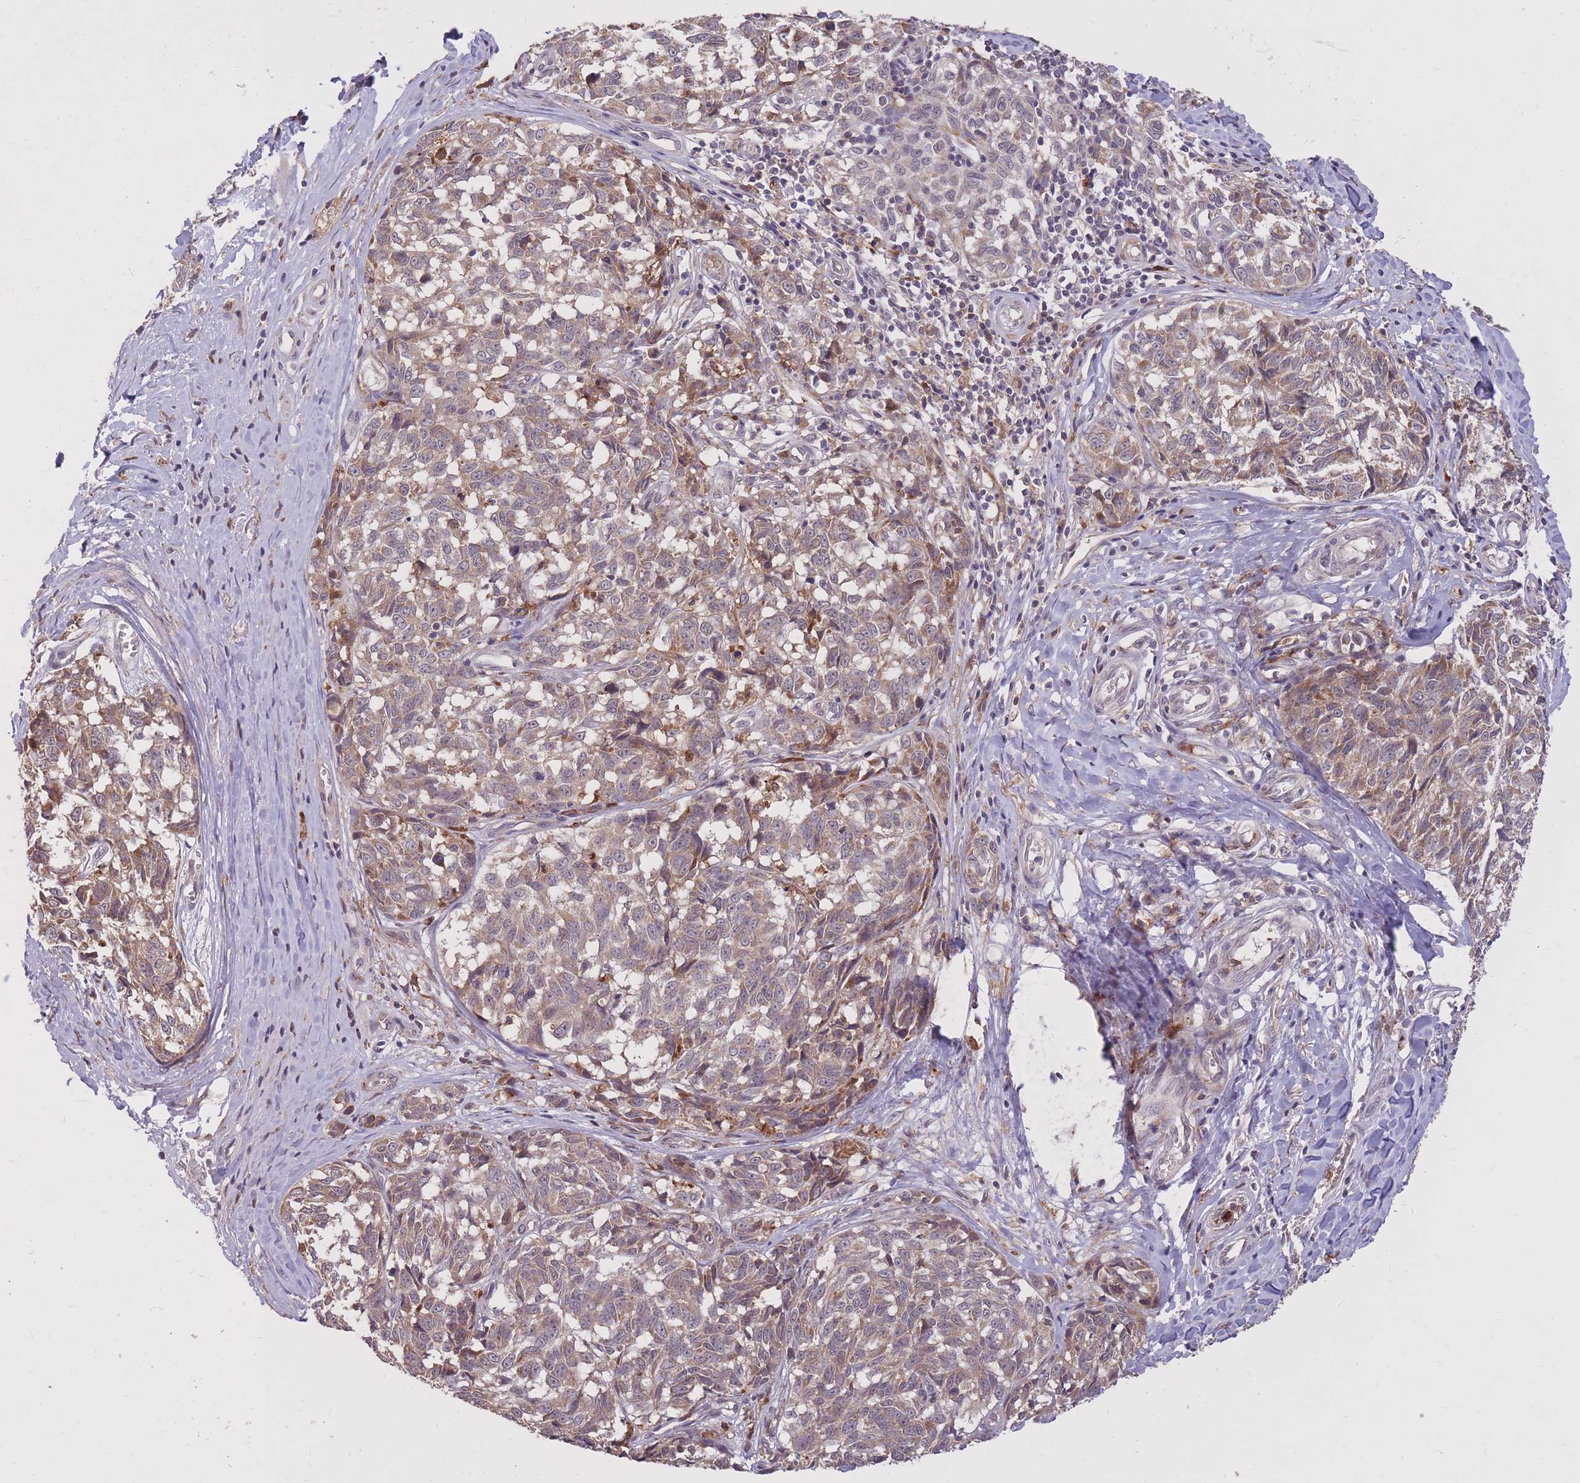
{"staining": {"intensity": "weak", "quantity": ">75%", "location": "cytoplasmic/membranous"}, "tissue": "melanoma", "cell_type": "Tumor cells", "image_type": "cancer", "snomed": [{"axis": "morphology", "description": "Normal tissue, NOS"}, {"axis": "morphology", "description": "Malignant melanoma, NOS"}, {"axis": "topography", "description": "Skin"}], "caption": "Protein expression by immunohistochemistry (IHC) shows weak cytoplasmic/membranous expression in approximately >75% of tumor cells in malignant melanoma. (DAB IHC with brightfield microscopy, high magnification).", "gene": "IGF2BP2", "patient": {"sex": "female", "age": 64}}